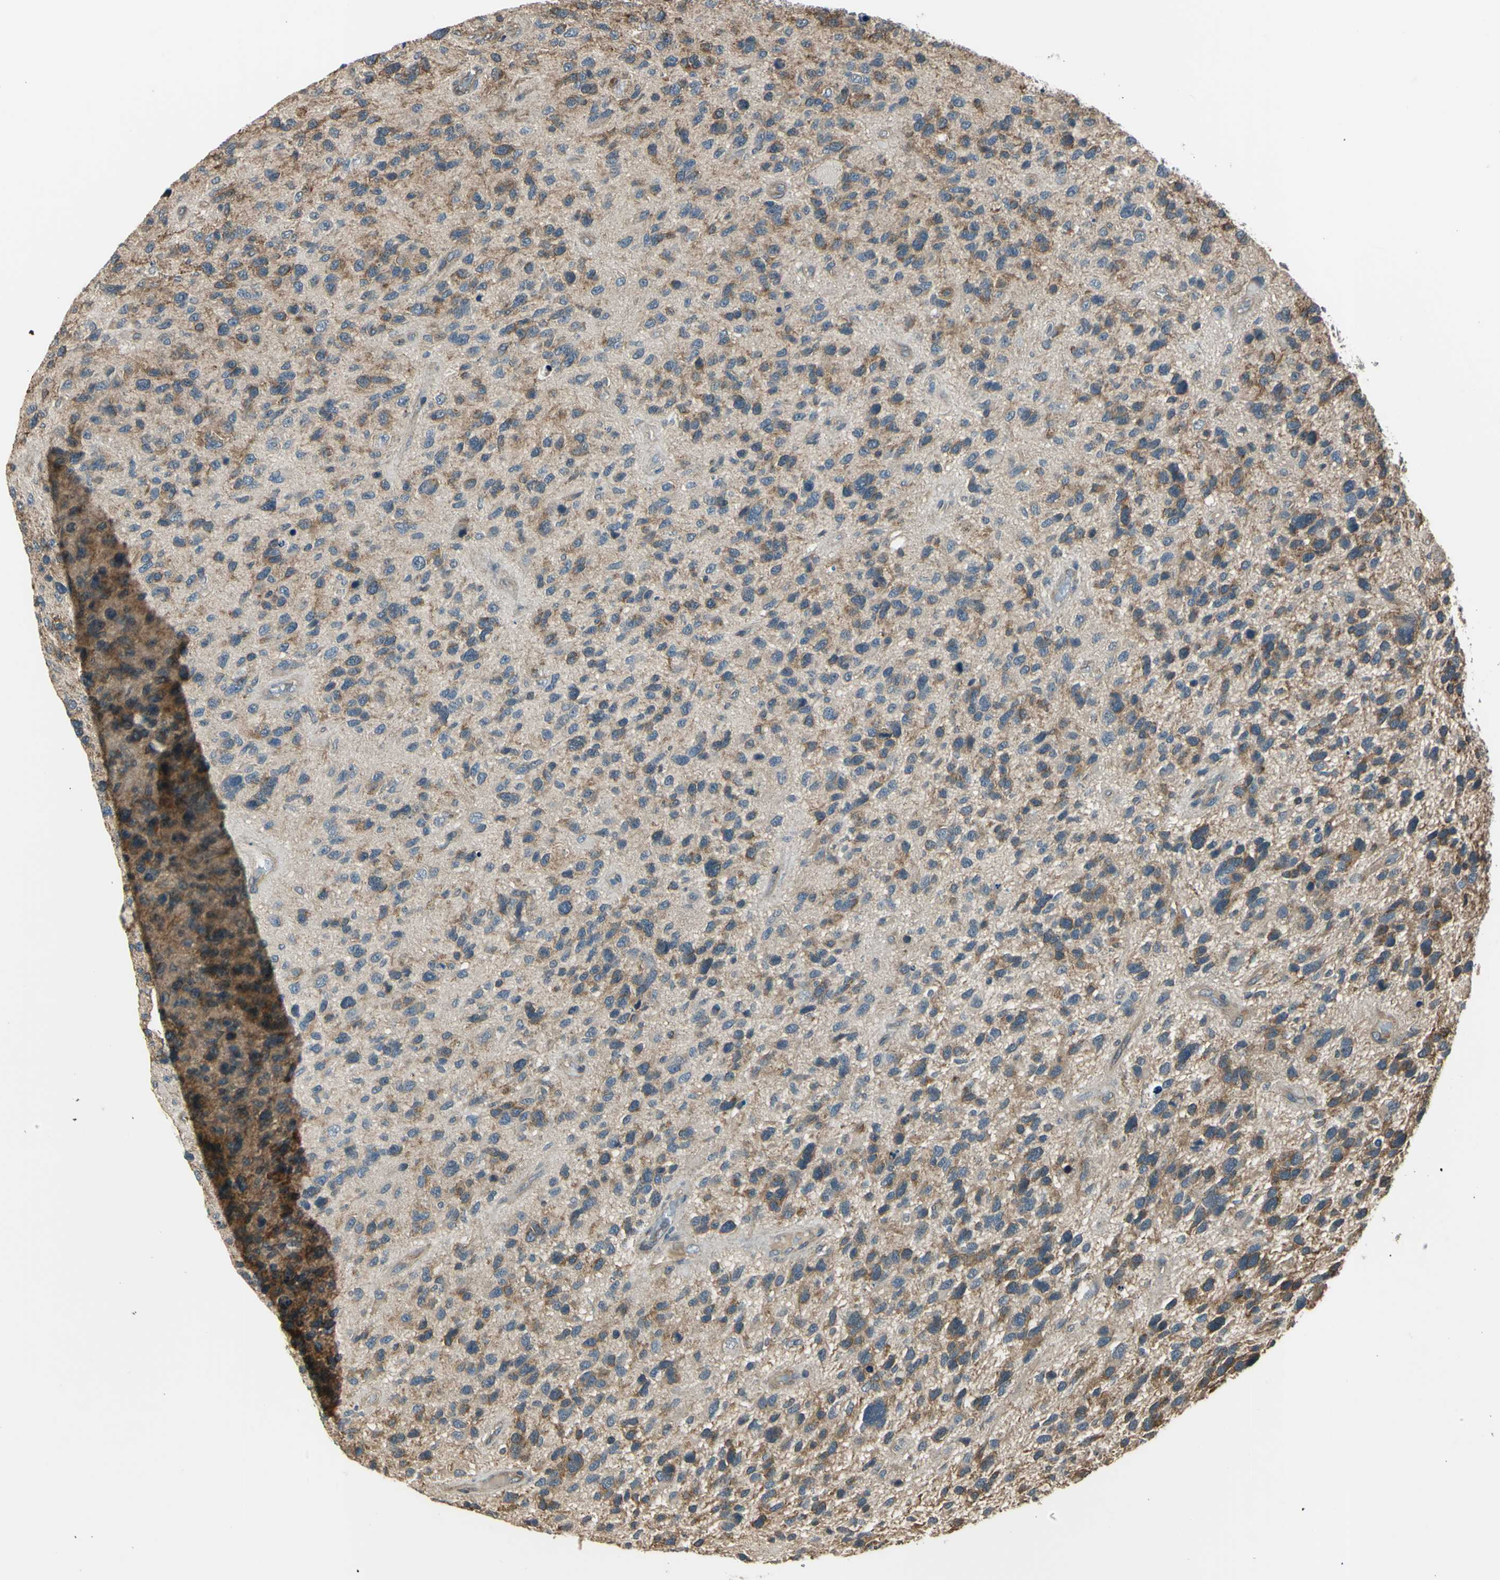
{"staining": {"intensity": "moderate", "quantity": ">75%", "location": "cytoplasmic/membranous"}, "tissue": "glioma", "cell_type": "Tumor cells", "image_type": "cancer", "snomed": [{"axis": "morphology", "description": "Glioma, malignant, High grade"}, {"axis": "topography", "description": "Brain"}], "caption": "Immunohistochemical staining of malignant glioma (high-grade) exhibits moderate cytoplasmic/membranous protein expression in about >75% of tumor cells. (DAB IHC with brightfield microscopy, high magnification).", "gene": "EFNB2", "patient": {"sex": "female", "age": 58}}